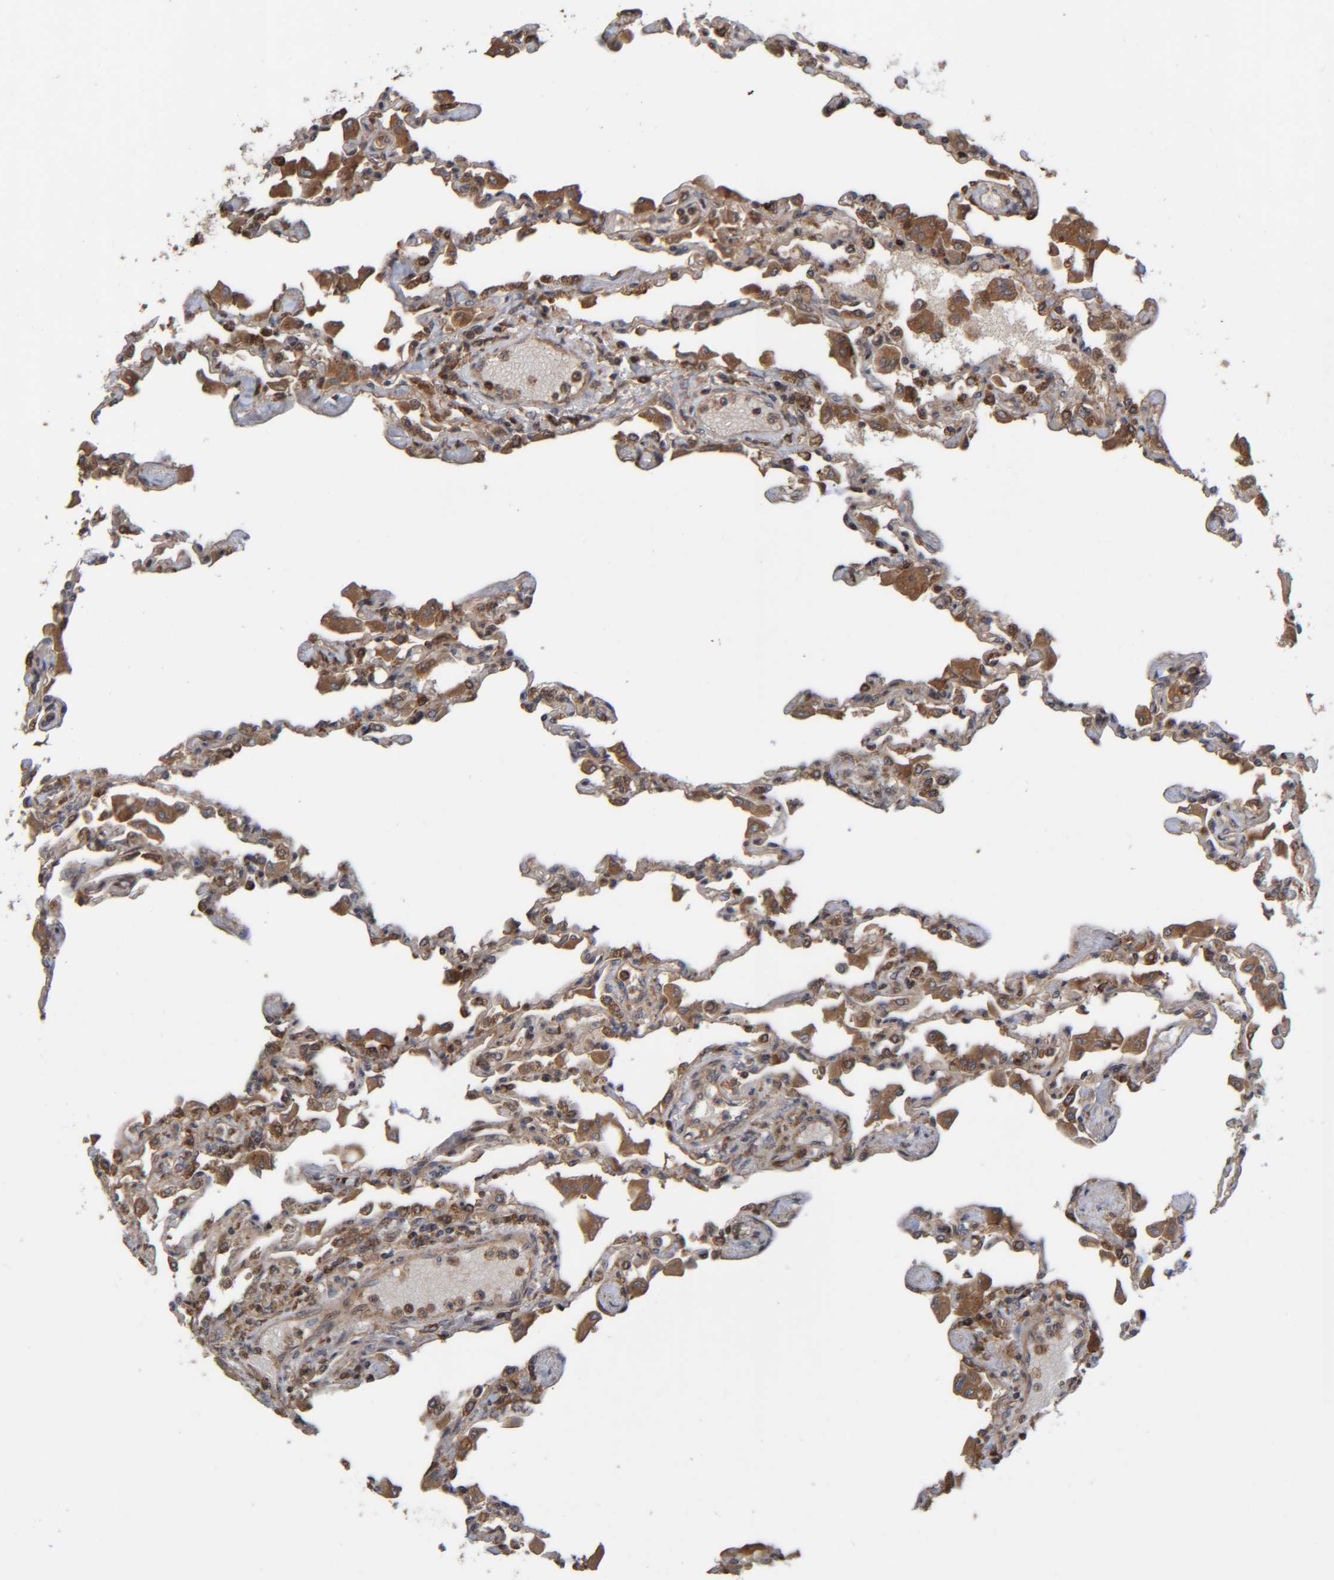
{"staining": {"intensity": "moderate", "quantity": ">75%", "location": "cytoplasmic/membranous"}, "tissue": "lung", "cell_type": "Alveolar cells", "image_type": "normal", "snomed": [{"axis": "morphology", "description": "Normal tissue, NOS"}, {"axis": "topography", "description": "Bronchus"}, {"axis": "topography", "description": "Lung"}], "caption": "Immunohistochemistry (IHC) of benign lung reveals medium levels of moderate cytoplasmic/membranous positivity in about >75% of alveolar cells.", "gene": "CCDC57", "patient": {"sex": "female", "age": 49}}